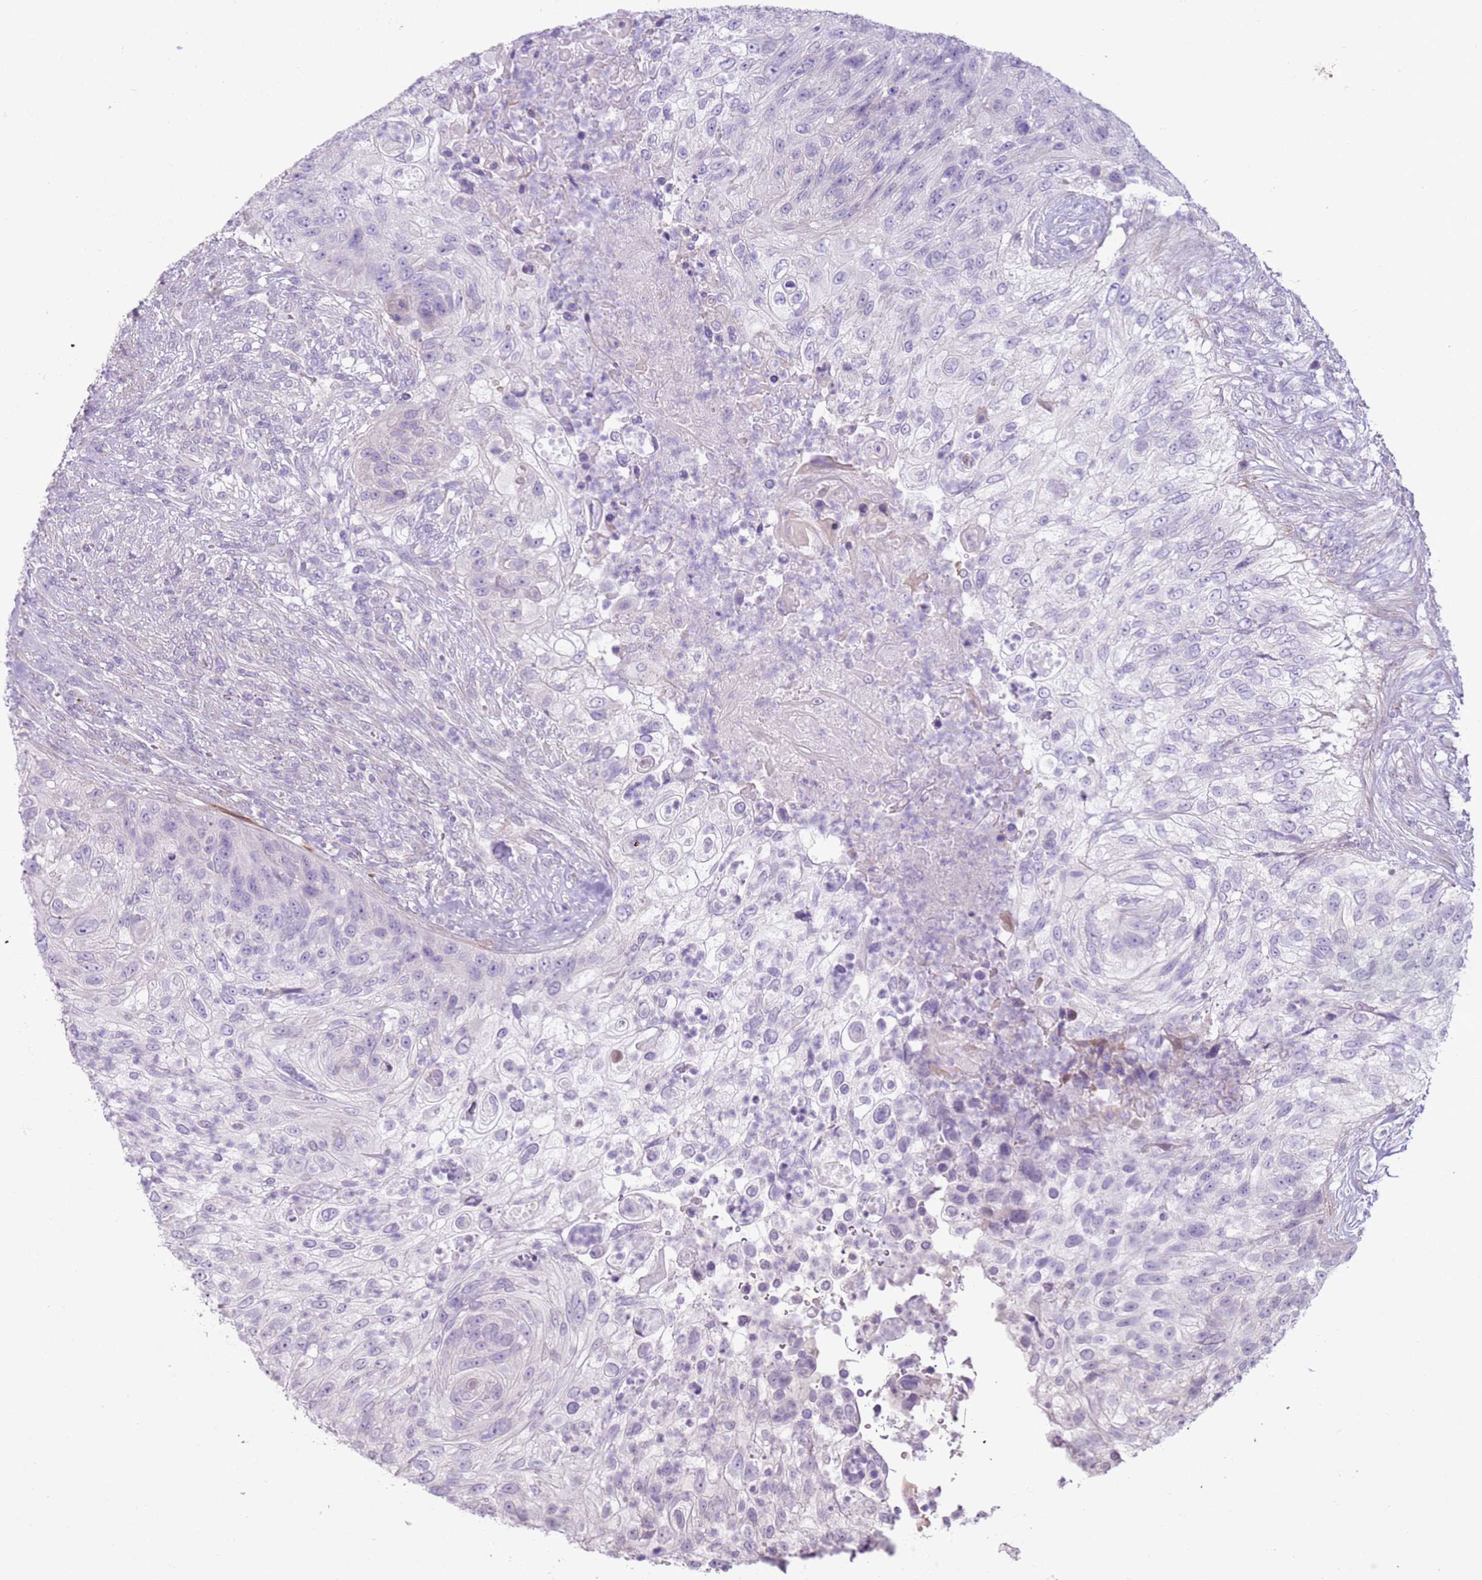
{"staining": {"intensity": "negative", "quantity": "none", "location": "none"}, "tissue": "urothelial cancer", "cell_type": "Tumor cells", "image_type": "cancer", "snomed": [{"axis": "morphology", "description": "Urothelial carcinoma, High grade"}, {"axis": "topography", "description": "Urinary bladder"}], "caption": "Human urothelial cancer stained for a protein using immunohistochemistry (IHC) shows no expression in tumor cells.", "gene": "ZNF239", "patient": {"sex": "female", "age": 60}}